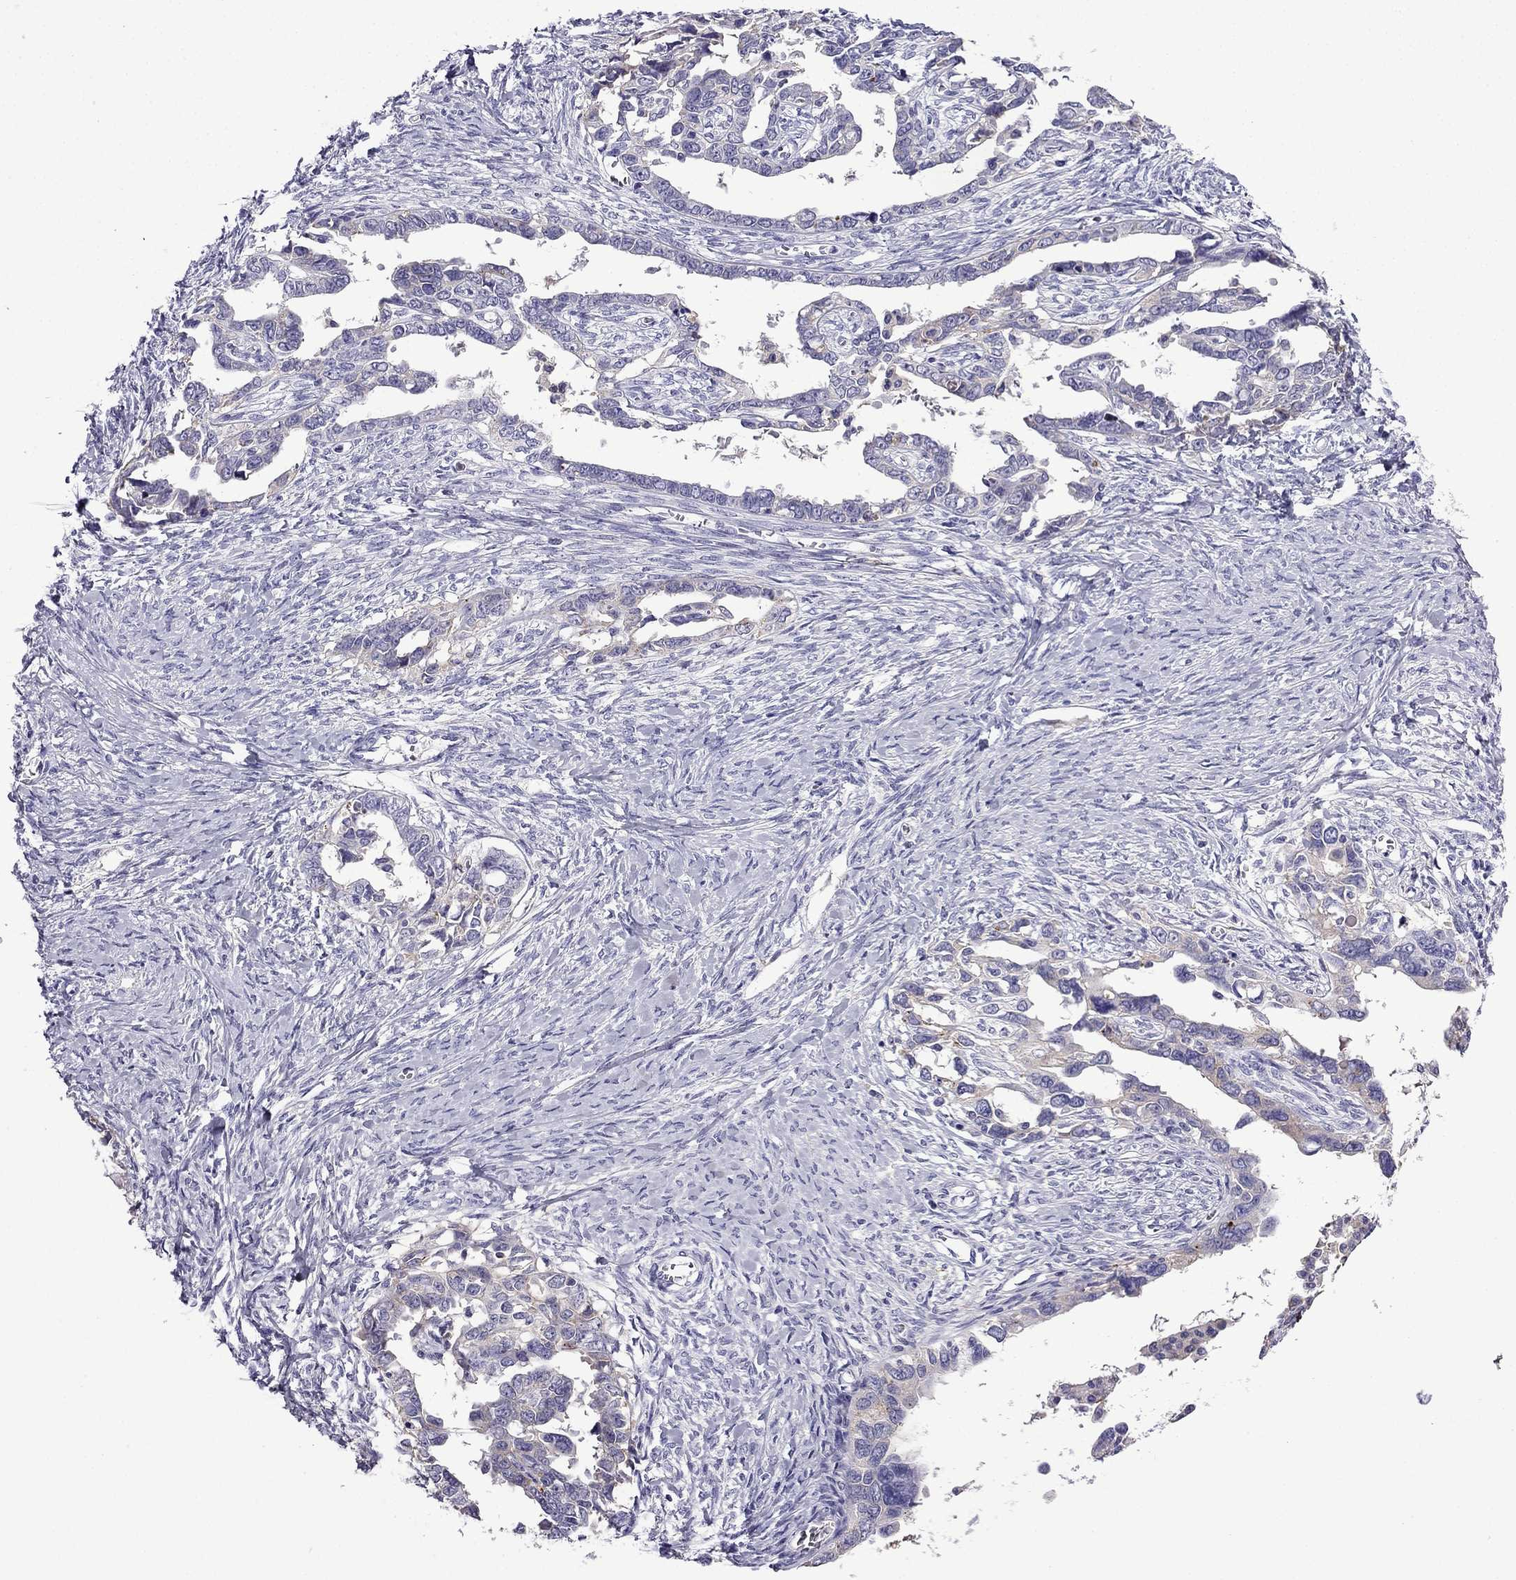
{"staining": {"intensity": "weak", "quantity": "<25%", "location": "cytoplasmic/membranous"}, "tissue": "ovarian cancer", "cell_type": "Tumor cells", "image_type": "cancer", "snomed": [{"axis": "morphology", "description": "Cystadenocarcinoma, serous, NOS"}, {"axis": "topography", "description": "Ovary"}], "caption": "Immunohistochemistry (IHC) histopathology image of ovarian serous cystadenocarcinoma stained for a protein (brown), which exhibits no staining in tumor cells.", "gene": "TSSK4", "patient": {"sex": "female", "age": 69}}